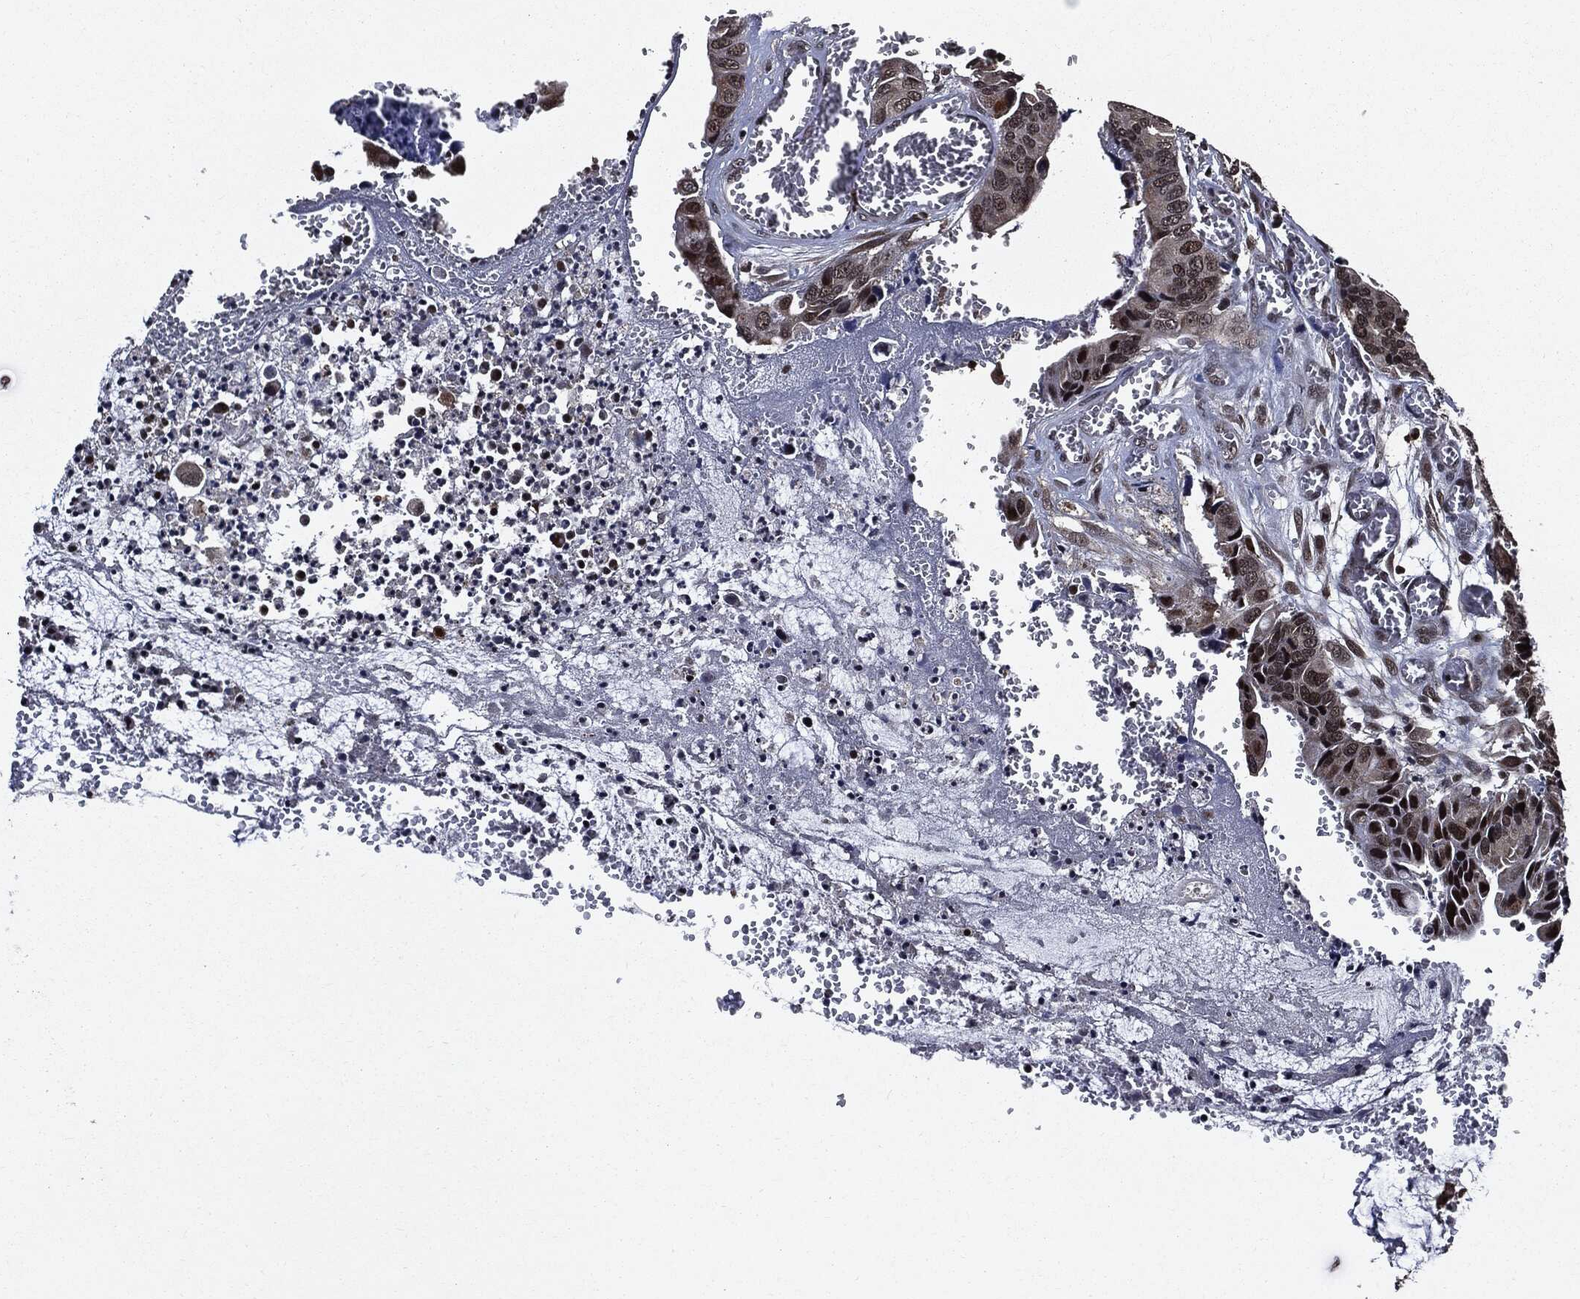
{"staining": {"intensity": "strong", "quantity": "25%-75%", "location": "nuclear"}, "tissue": "colorectal cancer", "cell_type": "Tumor cells", "image_type": "cancer", "snomed": [{"axis": "morphology", "description": "Adenocarcinoma, NOS"}, {"axis": "topography", "description": "Colon"}], "caption": "Tumor cells demonstrate high levels of strong nuclear expression in about 25%-75% of cells in human colorectal cancer (adenocarcinoma). (DAB (3,3'-diaminobenzidine) IHC, brown staining for protein, blue staining for nuclei).", "gene": "SUGT1", "patient": {"sex": "female", "age": 78}}